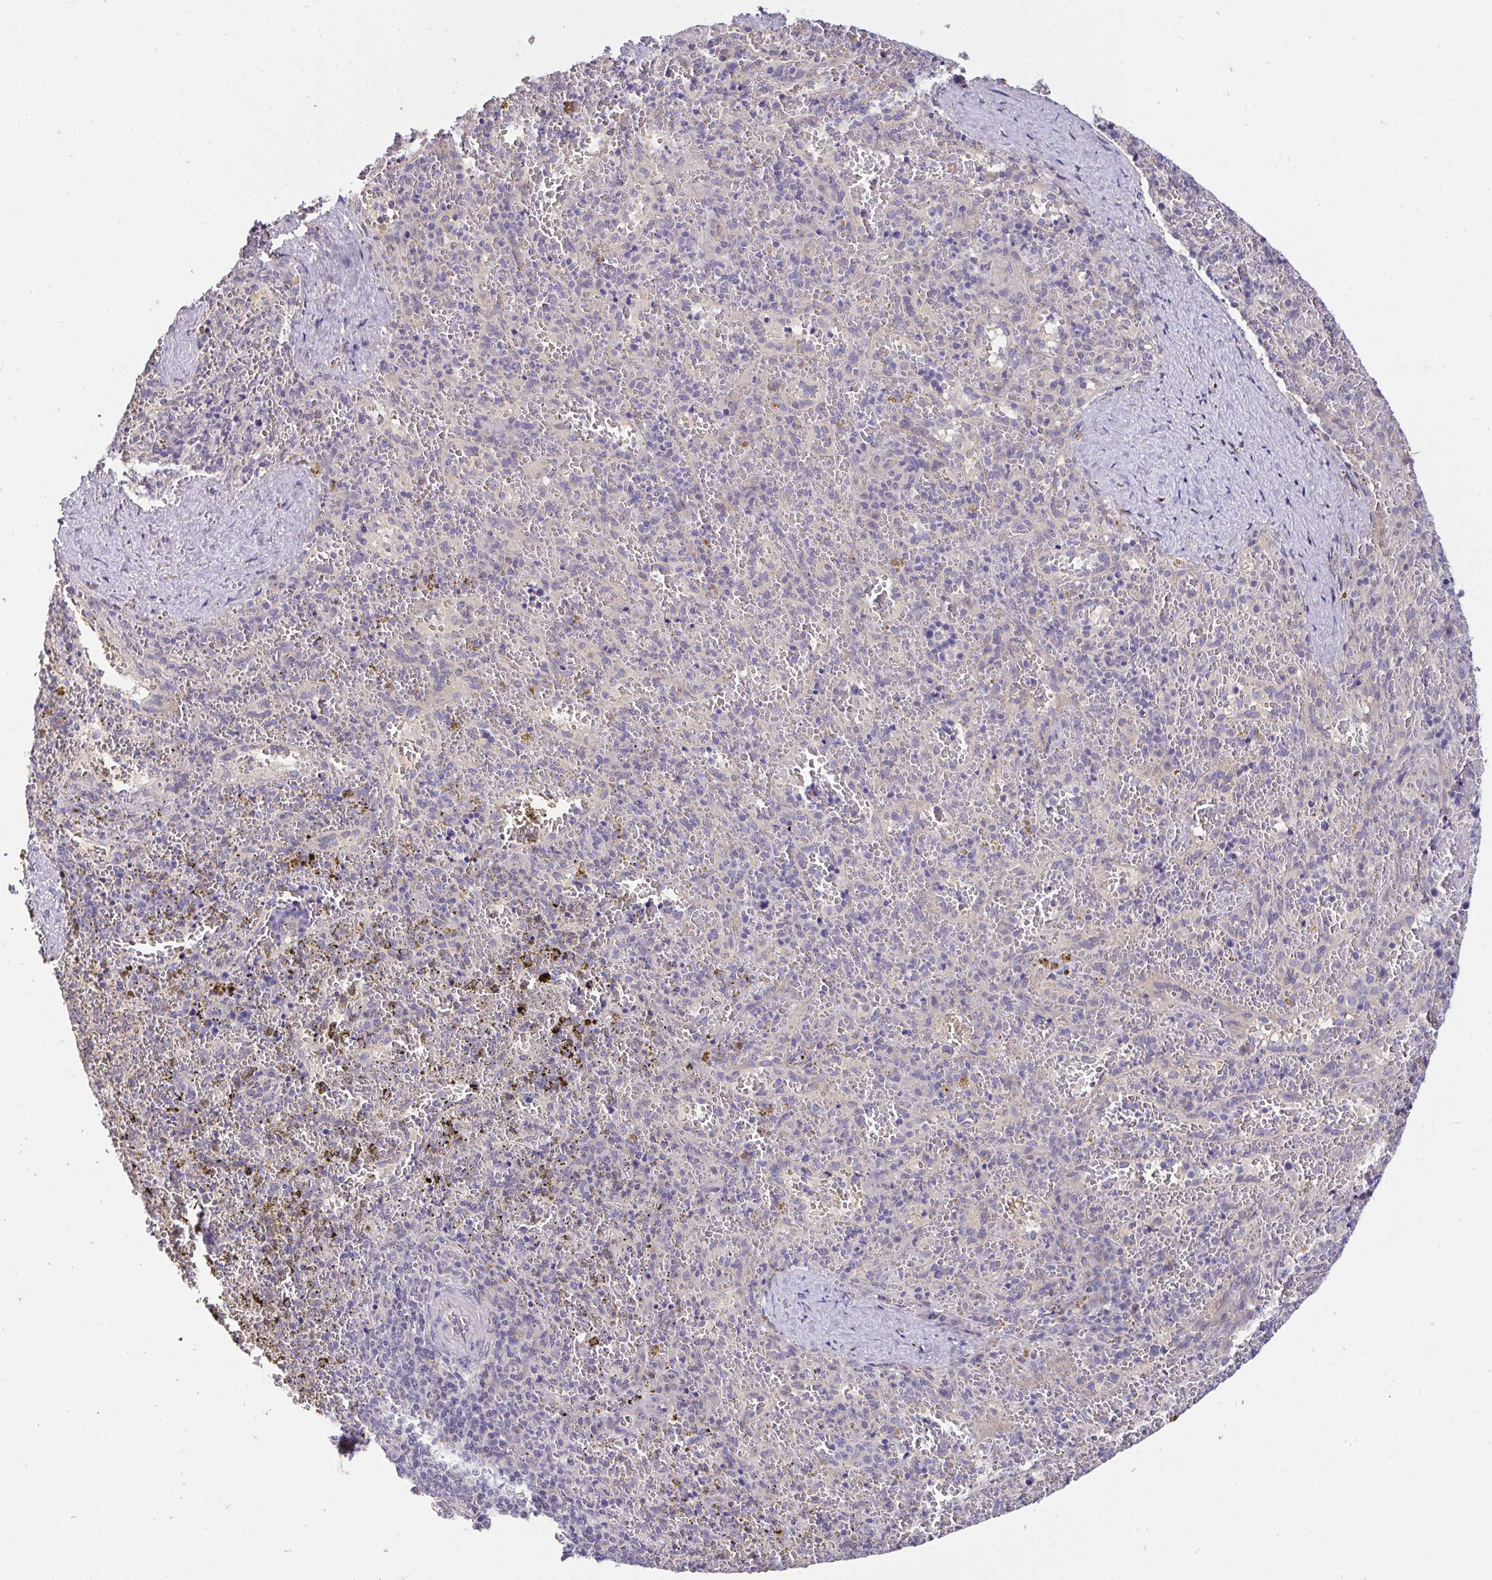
{"staining": {"intensity": "negative", "quantity": "none", "location": "none"}, "tissue": "spleen", "cell_type": "Cells in red pulp", "image_type": "normal", "snomed": [{"axis": "morphology", "description": "Normal tissue, NOS"}, {"axis": "topography", "description": "Spleen"}], "caption": "Normal spleen was stained to show a protein in brown. There is no significant staining in cells in red pulp. (Stains: DAB (3,3'-diaminobenzidine) immunohistochemistry with hematoxylin counter stain, Microscopy: brightfield microscopy at high magnification).", "gene": "C19orf54", "patient": {"sex": "female", "age": 50}}